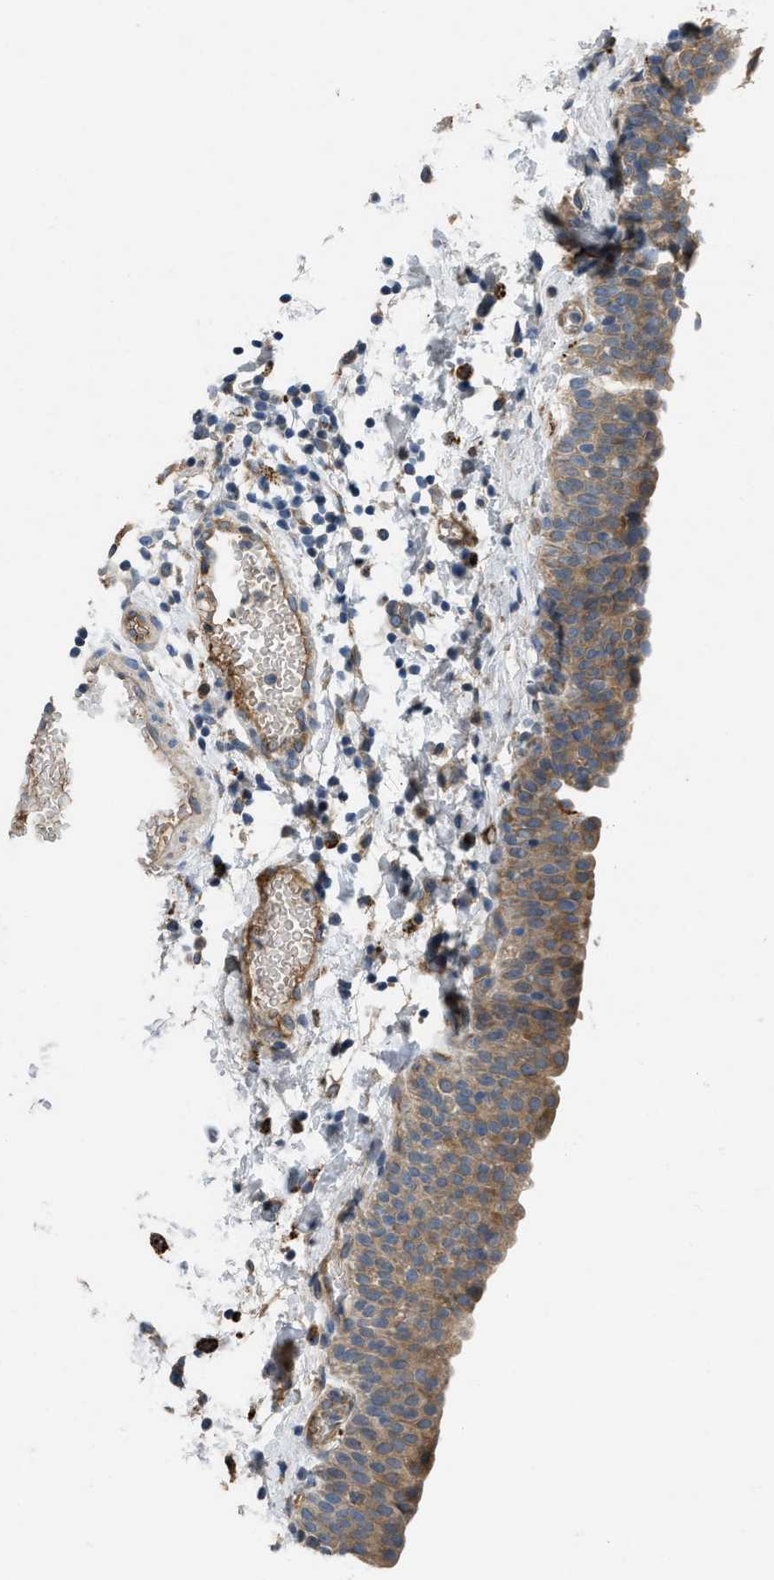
{"staining": {"intensity": "moderate", "quantity": ">75%", "location": "cytoplasmic/membranous"}, "tissue": "urinary bladder", "cell_type": "Urothelial cells", "image_type": "normal", "snomed": [{"axis": "morphology", "description": "Normal tissue, NOS"}, {"axis": "topography", "description": "Urinary bladder"}], "caption": "Immunohistochemistry (IHC) histopathology image of benign urinary bladder: urinary bladder stained using immunohistochemistry (IHC) displays medium levels of moderate protein expression localized specifically in the cytoplasmic/membranous of urothelial cells, appearing as a cytoplasmic/membranous brown color.", "gene": "GGCX", "patient": {"sex": "male", "age": 55}}